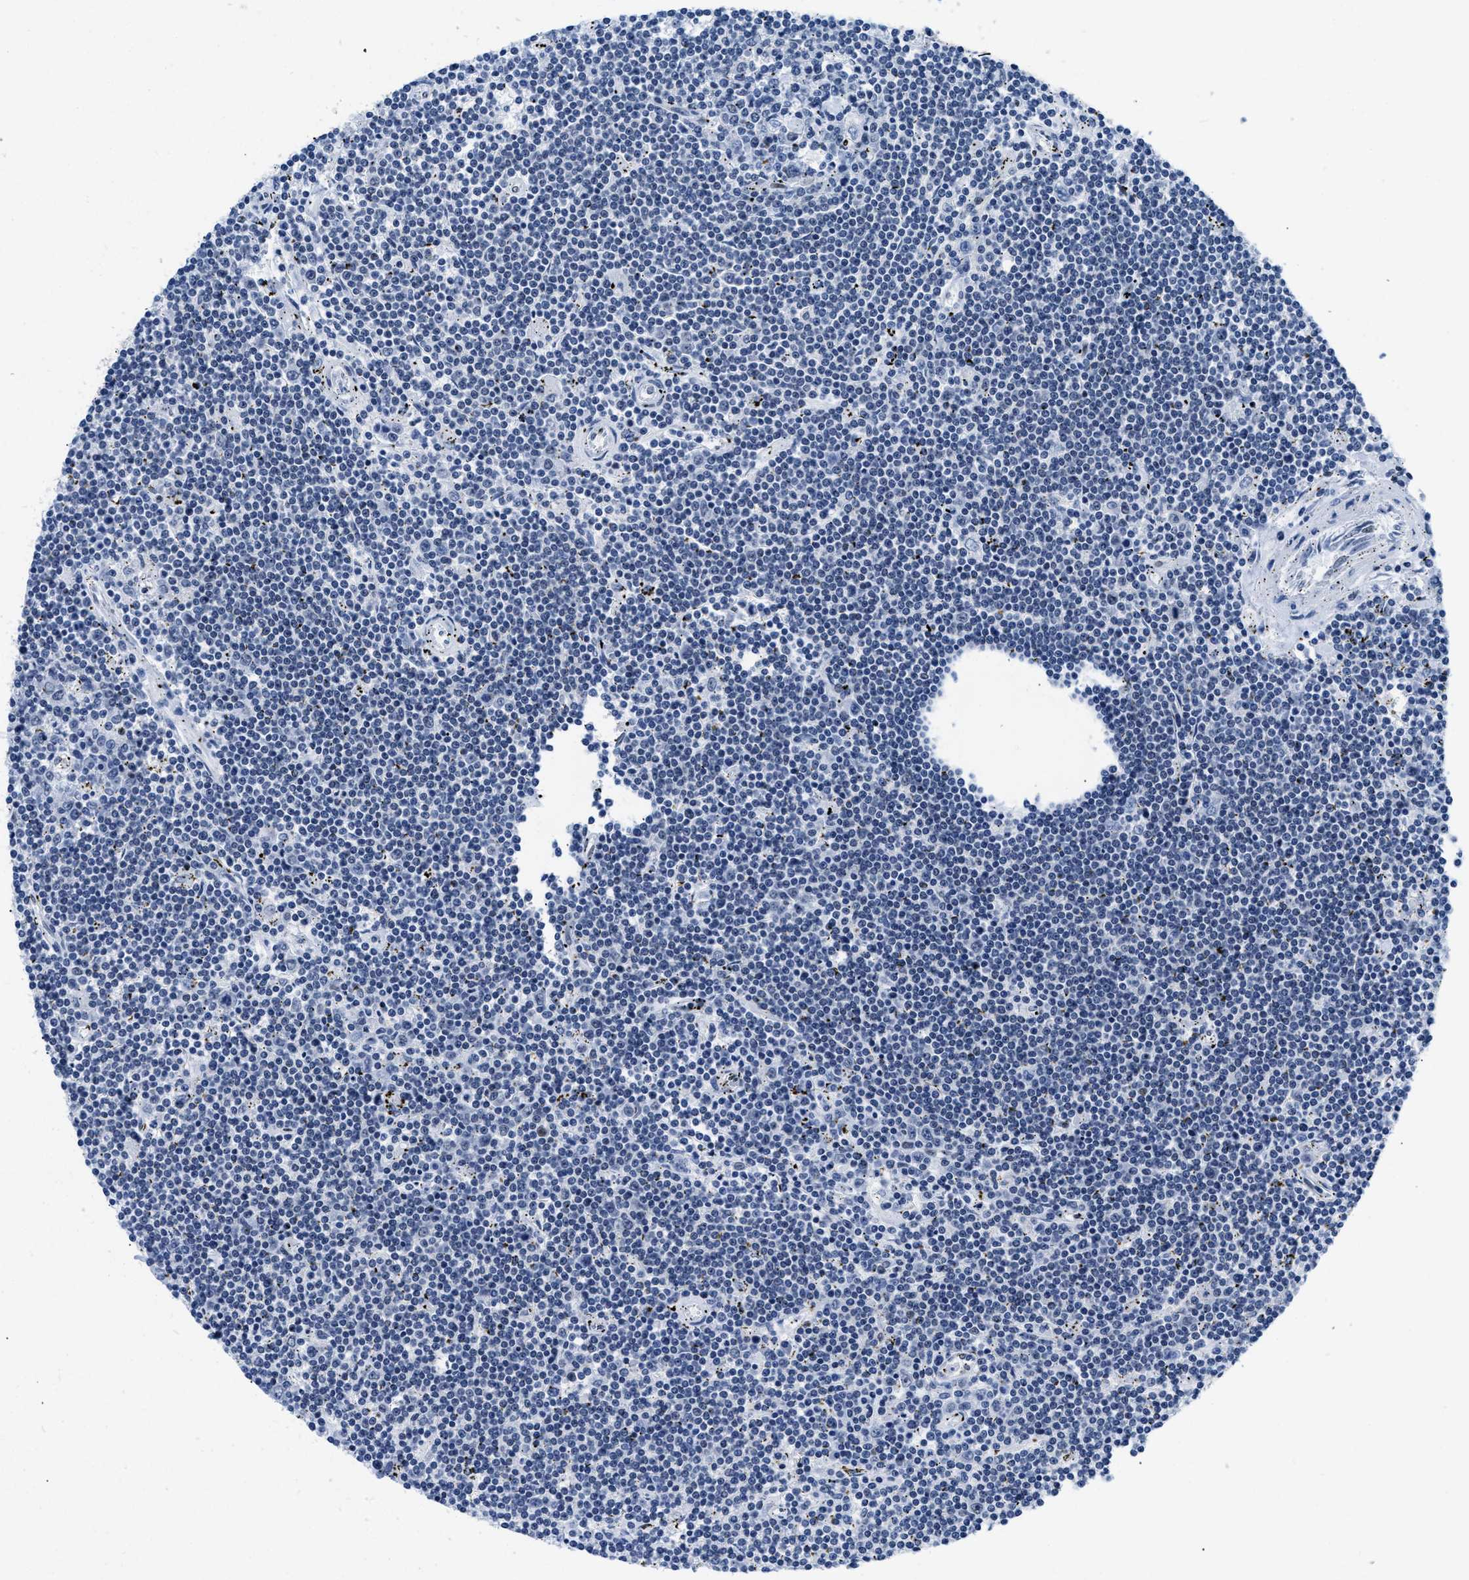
{"staining": {"intensity": "negative", "quantity": "none", "location": "none"}, "tissue": "lymphoma", "cell_type": "Tumor cells", "image_type": "cancer", "snomed": [{"axis": "morphology", "description": "Malignant lymphoma, non-Hodgkin's type, Low grade"}, {"axis": "topography", "description": "Spleen"}], "caption": "This is a photomicrograph of immunohistochemistry (IHC) staining of lymphoma, which shows no expression in tumor cells.", "gene": "CTBP1", "patient": {"sex": "male", "age": 76}}